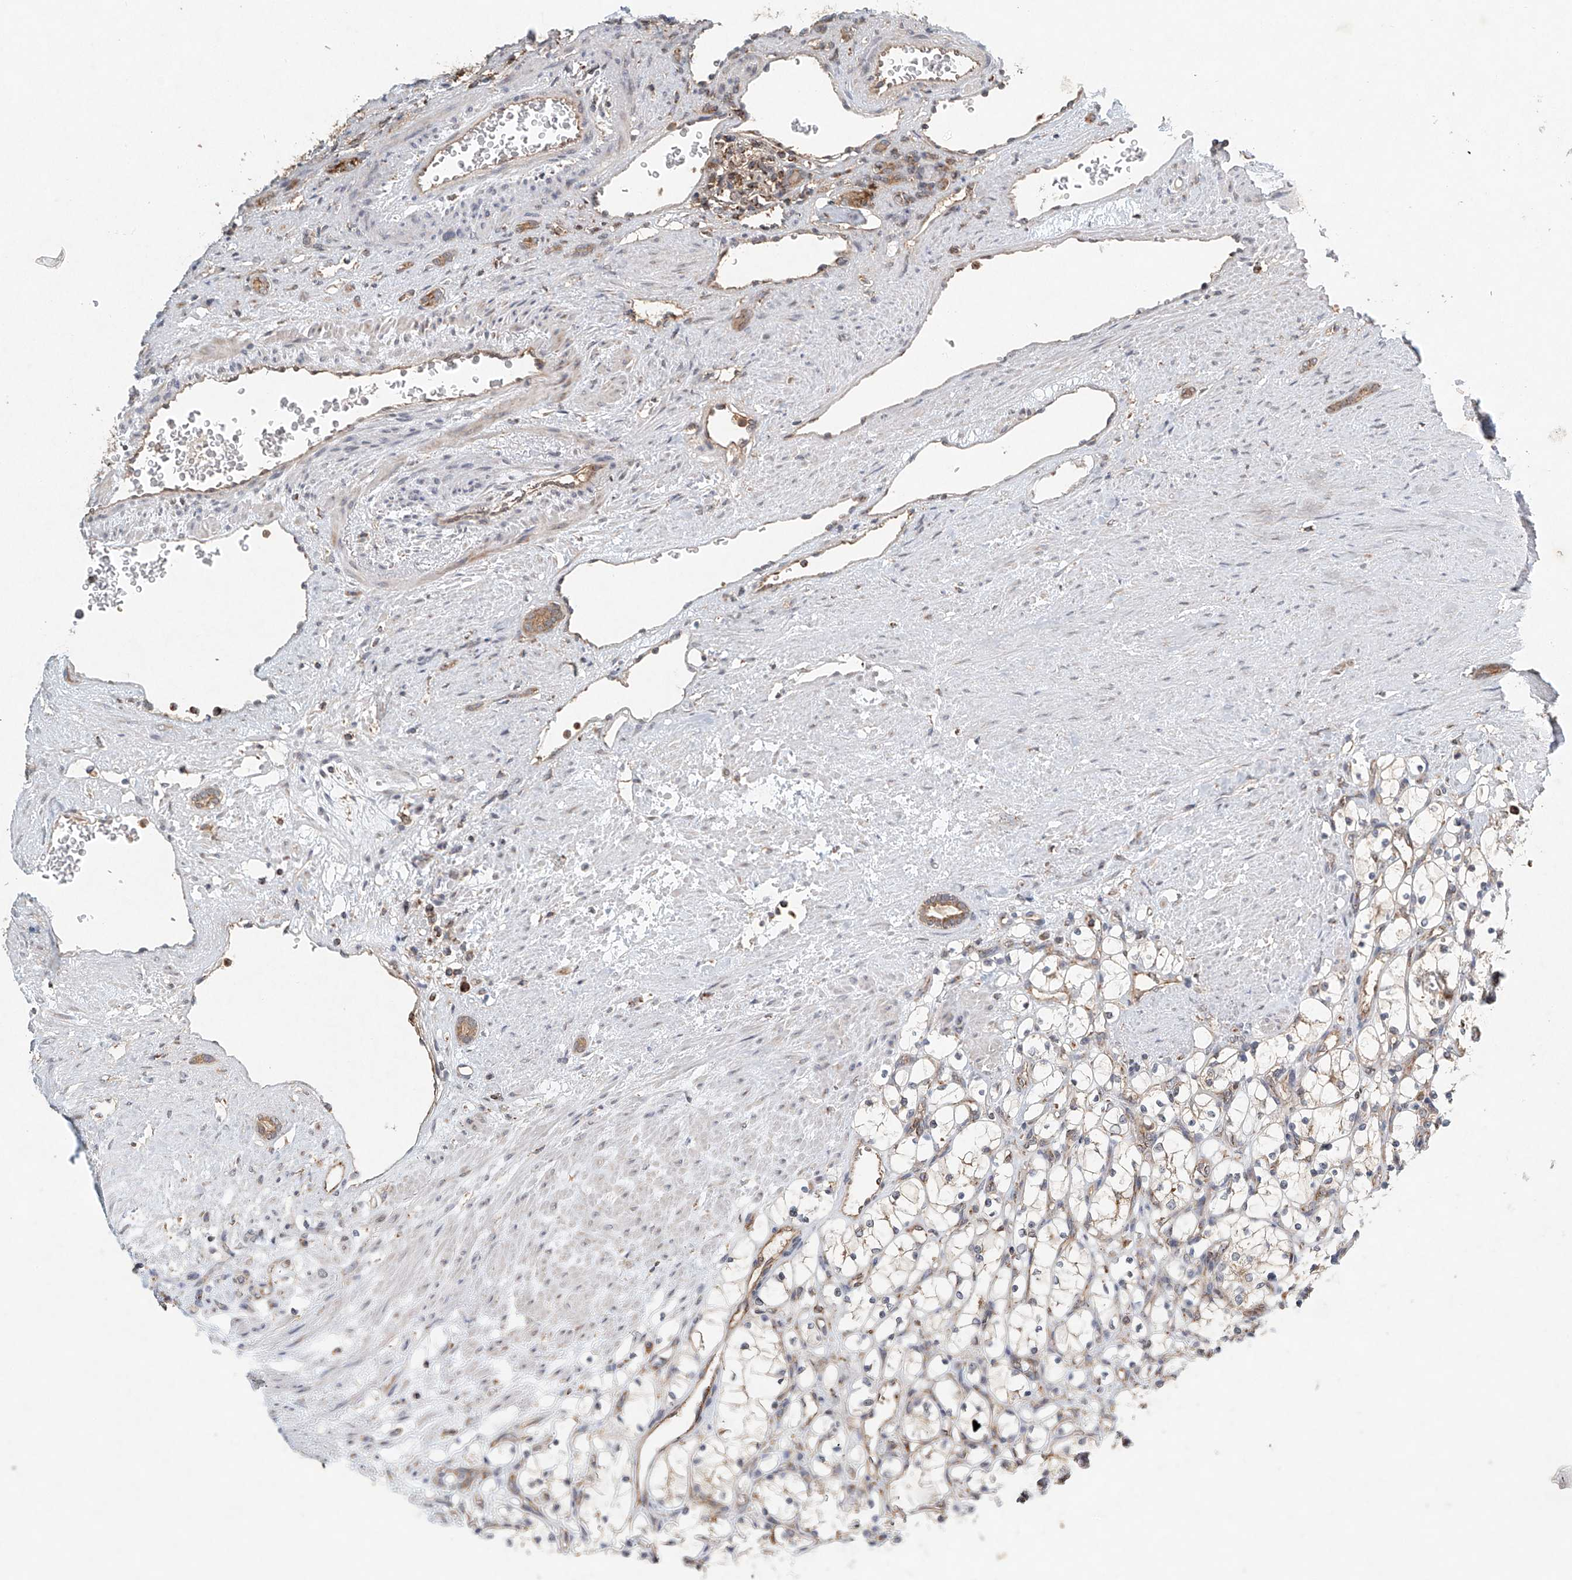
{"staining": {"intensity": "negative", "quantity": "none", "location": "none"}, "tissue": "renal cancer", "cell_type": "Tumor cells", "image_type": "cancer", "snomed": [{"axis": "morphology", "description": "Adenocarcinoma, NOS"}, {"axis": "topography", "description": "Kidney"}], "caption": "Tumor cells show no significant staining in renal adenocarcinoma.", "gene": "DCAF11", "patient": {"sex": "female", "age": 69}}